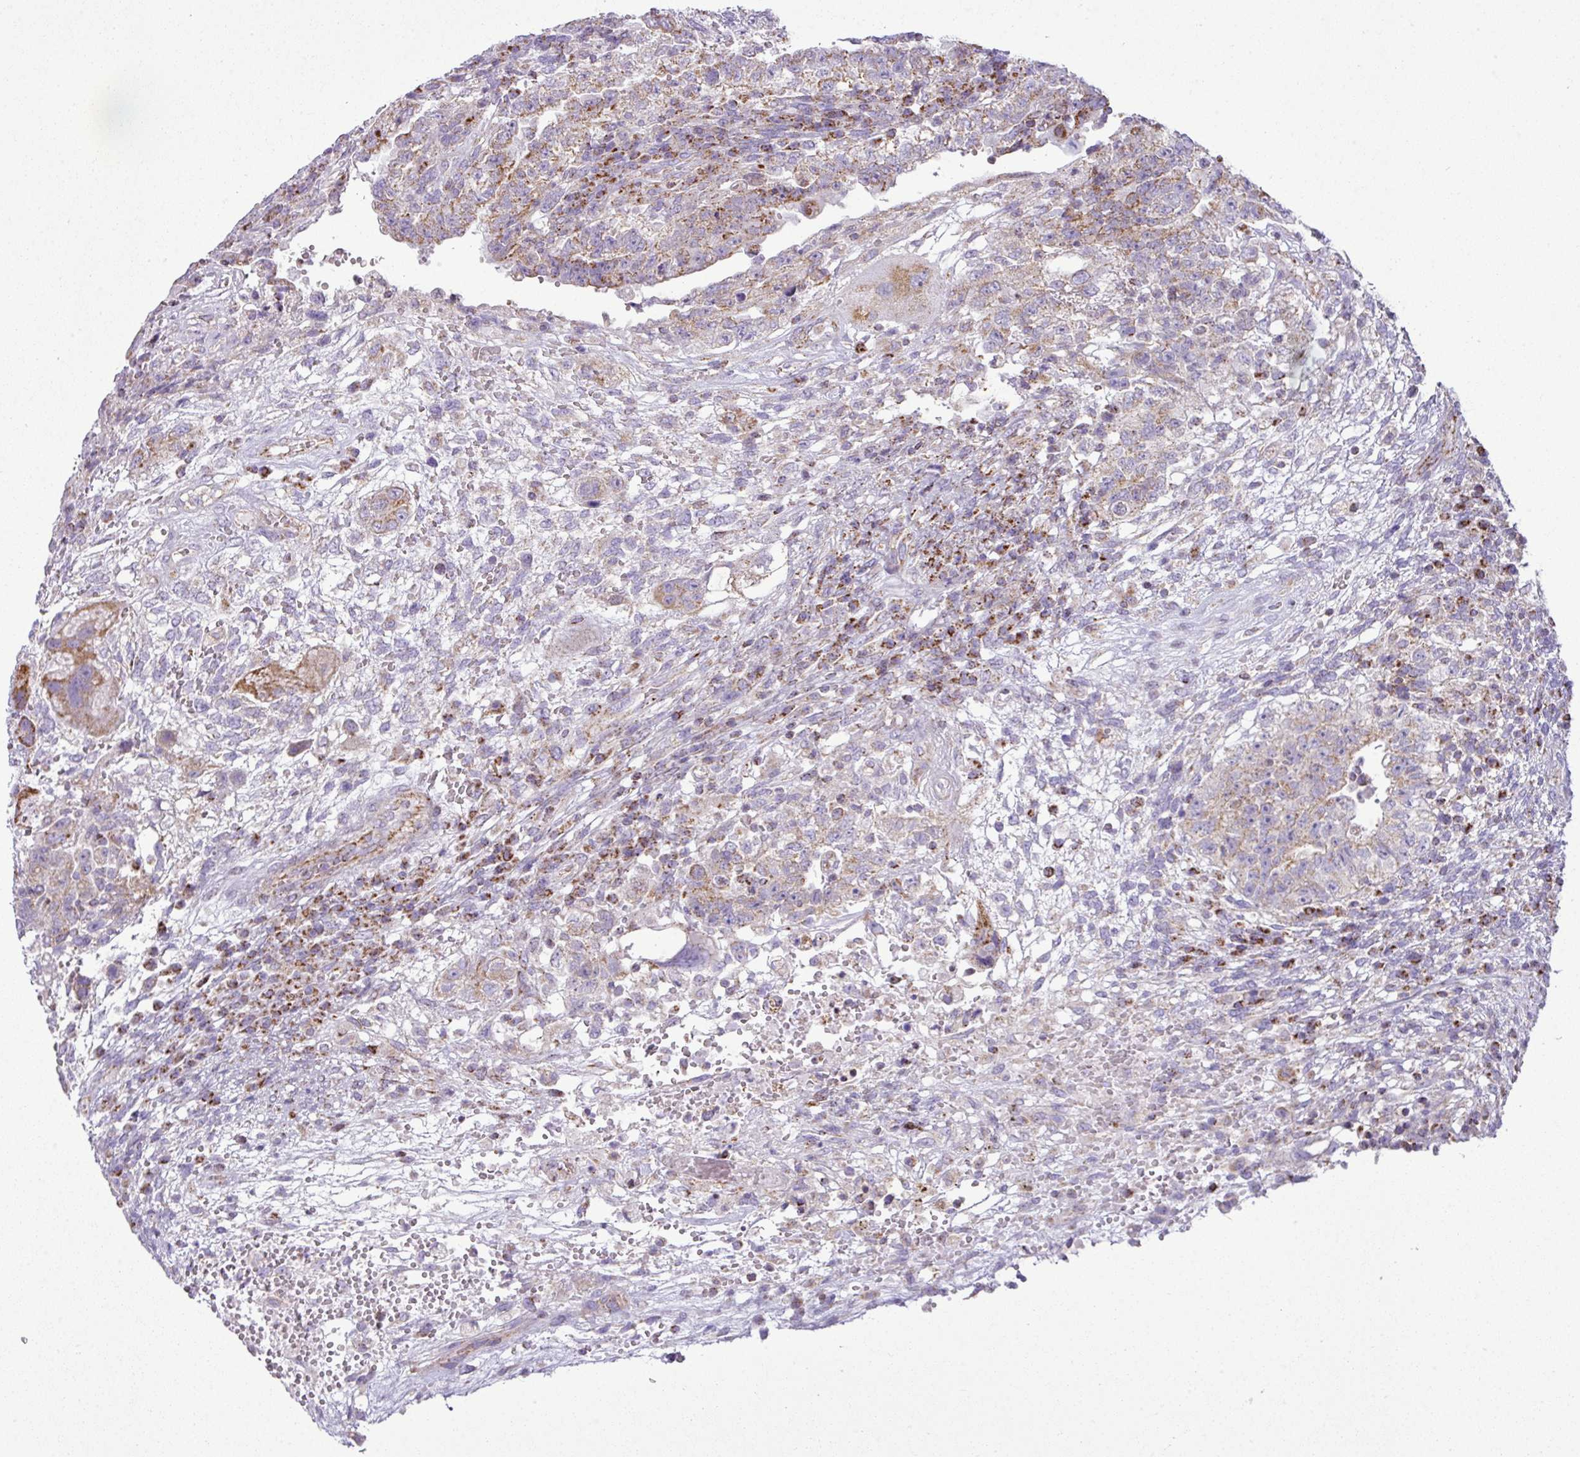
{"staining": {"intensity": "moderate", "quantity": "25%-75%", "location": "cytoplasmic/membranous"}, "tissue": "testis cancer", "cell_type": "Tumor cells", "image_type": "cancer", "snomed": [{"axis": "morphology", "description": "Carcinoma, Embryonal, NOS"}, {"axis": "topography", "description": "Testis"}], "caption": "Embryonal carcinoma (testis) was stained to show a protein in brown. There is medium levels of moderate cytoplasmic/membranous expression in about 25%-75% of tumor cells. (DAB (3,3'-diaminobenzidine) = brown stain, brightfield microscopy at high magnification).", "gene": "ZNF81", "patient": {"sex": "male", "age": 26}}